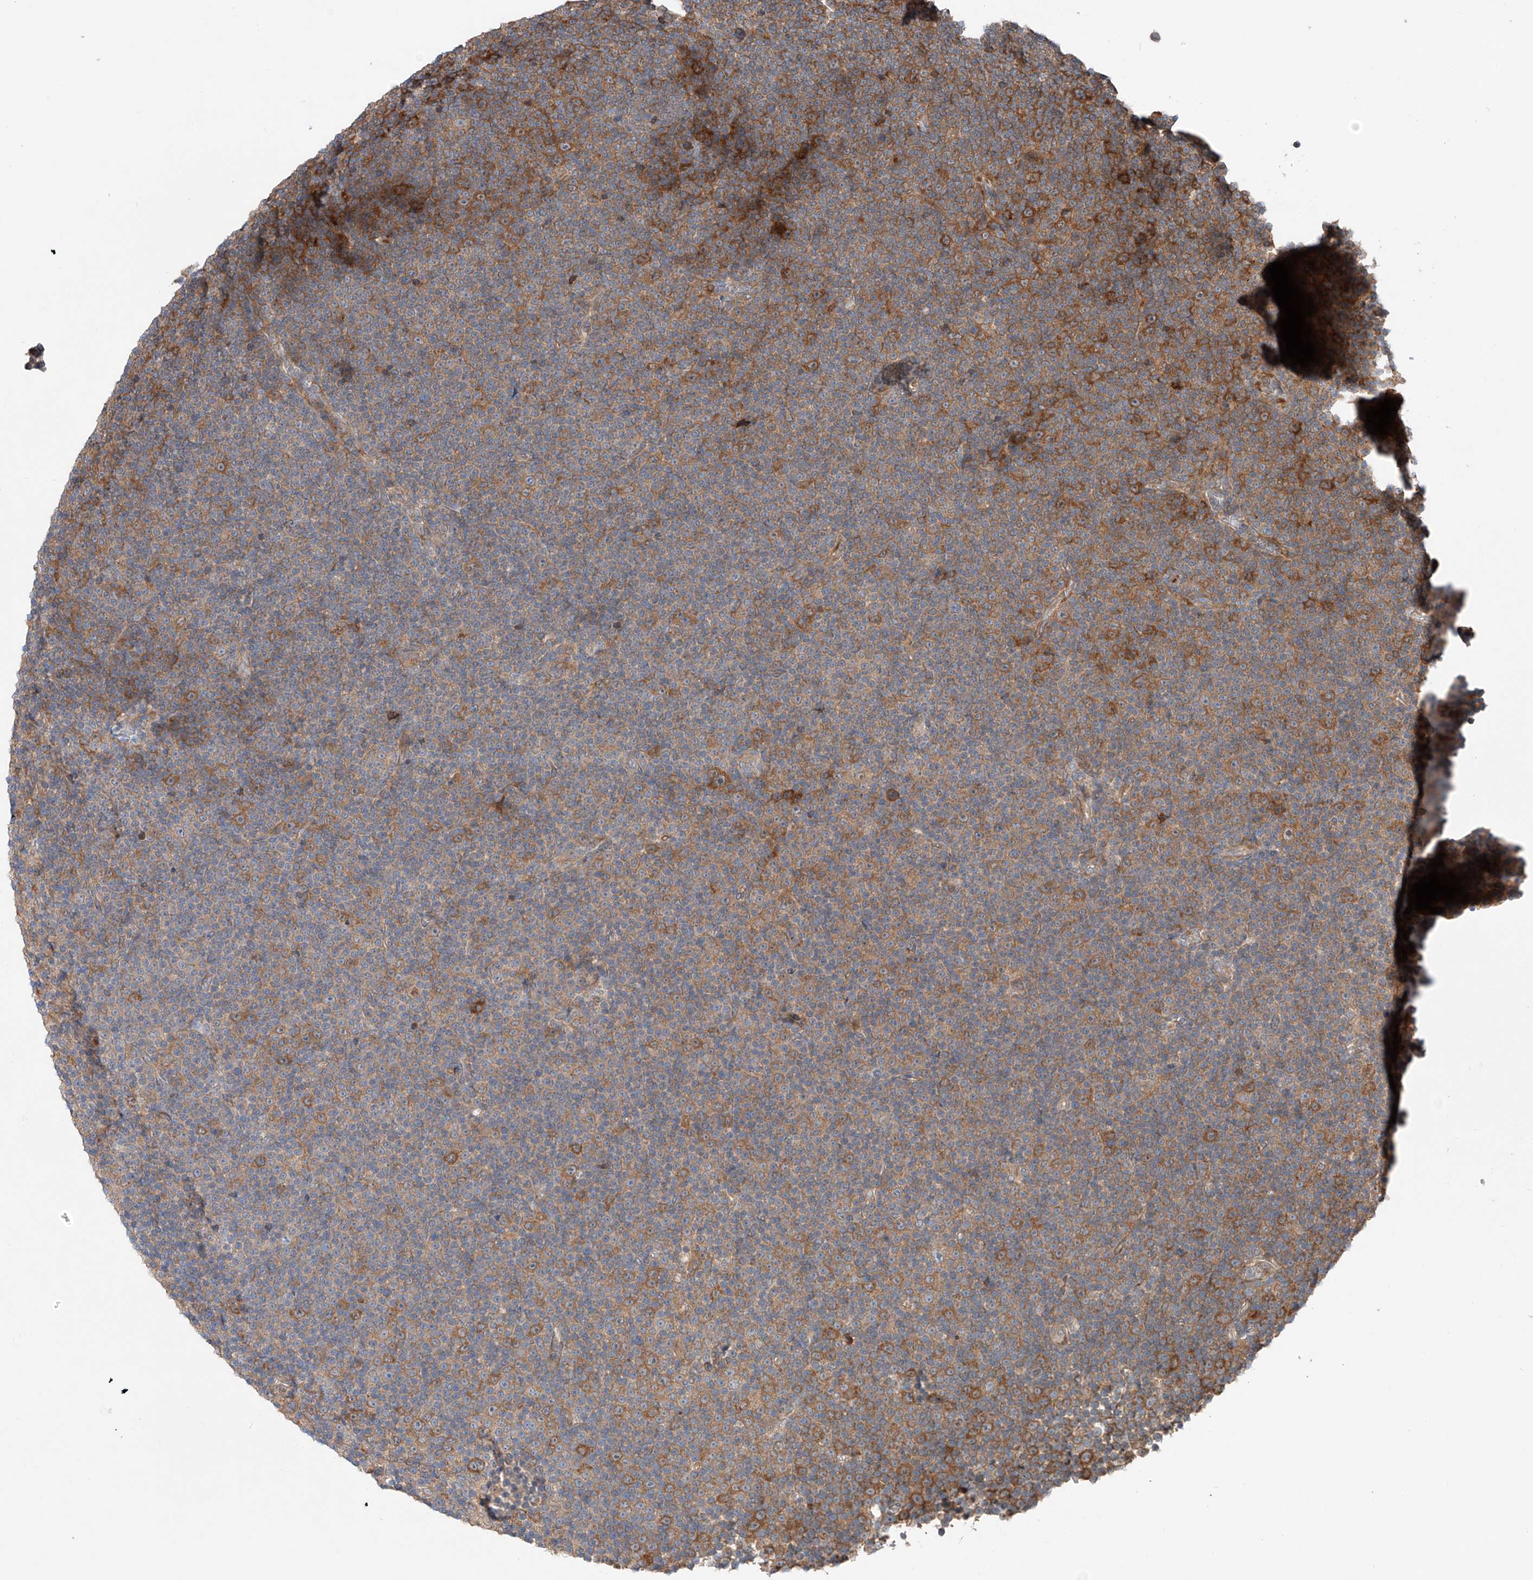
{"staining": {"intensity": "moderate", "quantity": "25%-75%", "location": "cytoplasmic/membranous"}, "tissue": "lymphoma", "cell_type": "Tumor cells", "image_type": "cancer", "snomed": [{"axis": "morphology", "description": "Malignant lymphoma, non-Hodgkin's type, Low grade"}, {"axis": "topography", "description": "Lymph node"}], "caption": "This image demonstrates IHC staining of human lymphoma, with medium moderate cytoplasmic/membranous staining in about 25%-75% of tumor cells.", "gene": "RUSC1", "patient": {"sex": "female", "age": 67}}